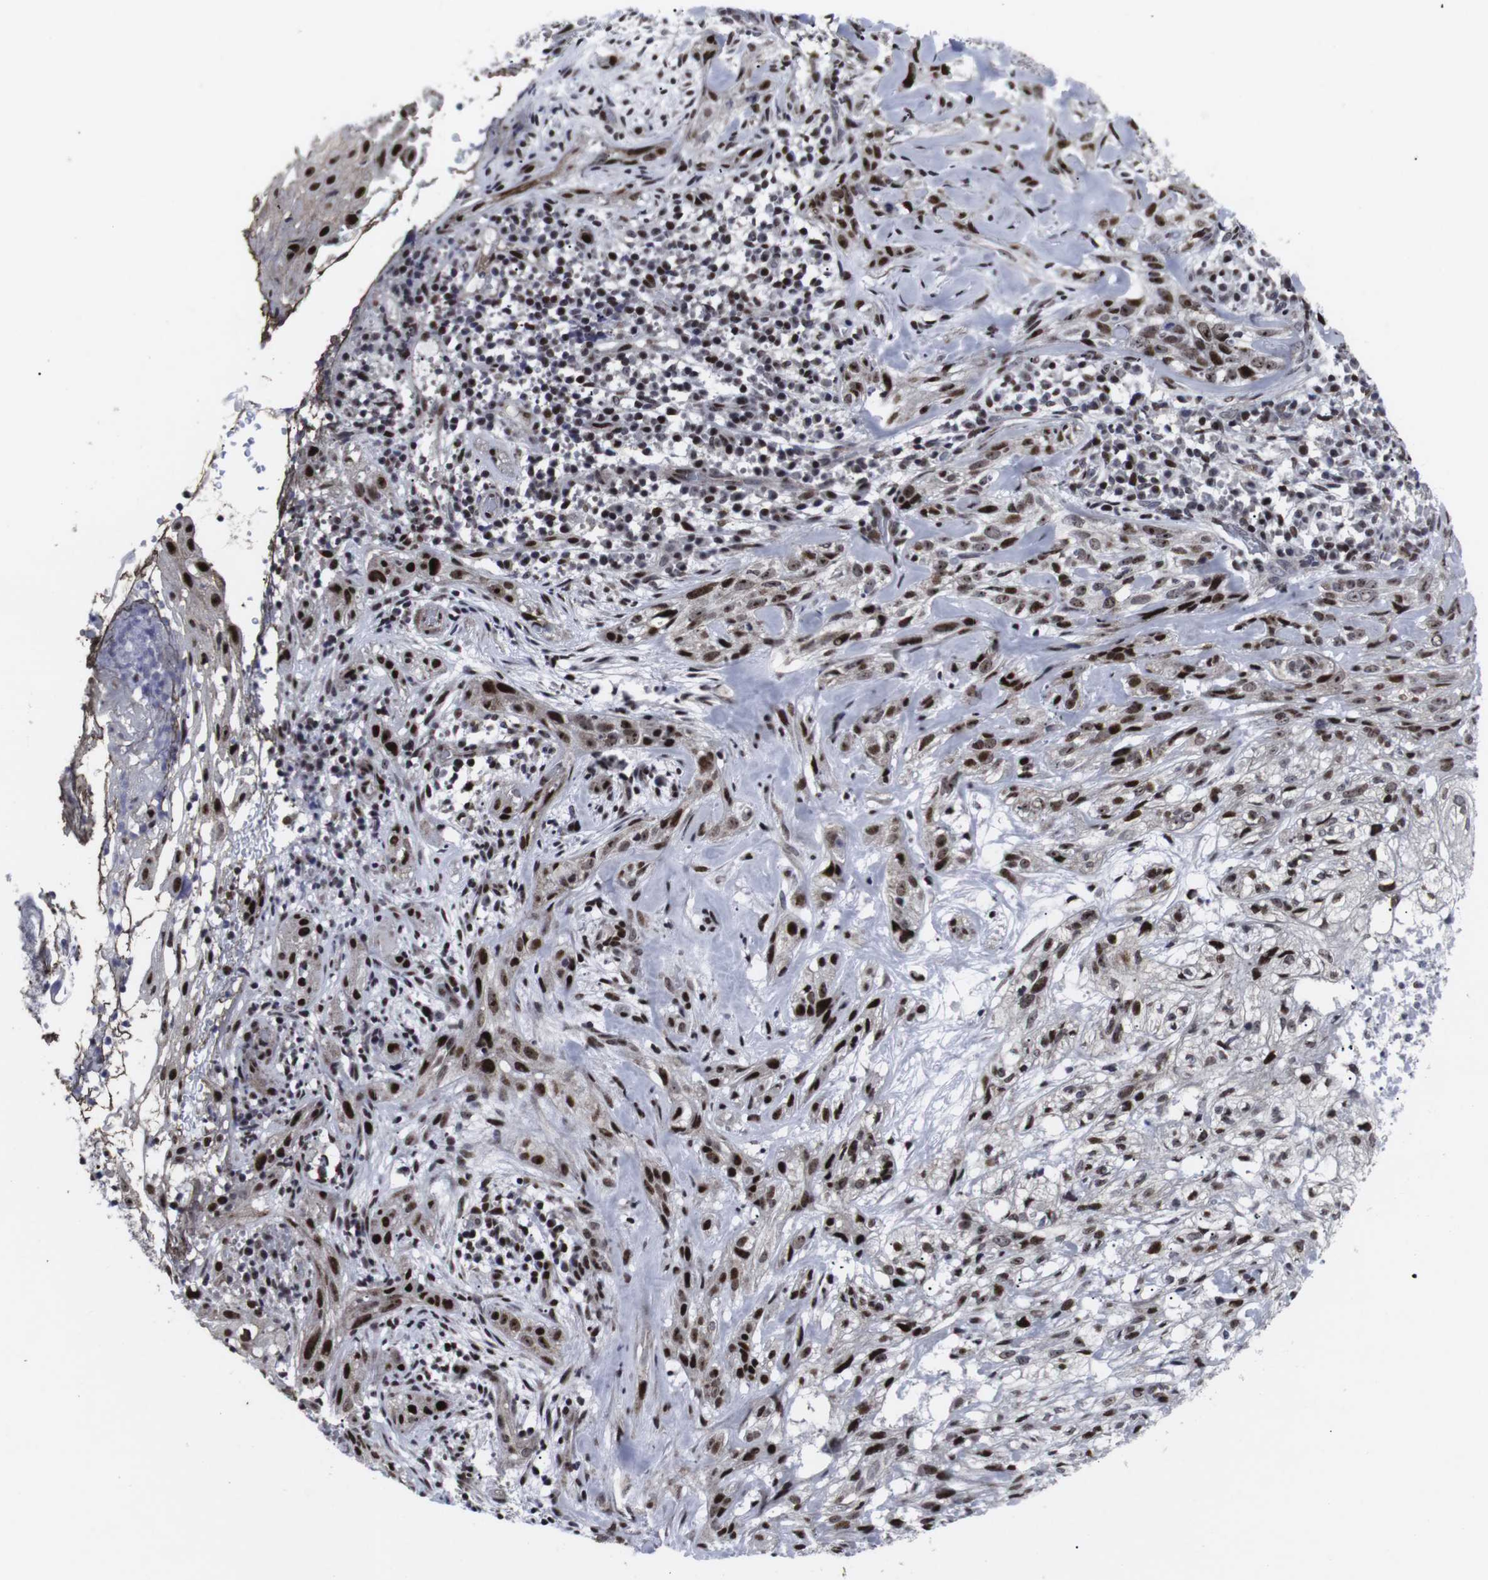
{"staining": {"intensity": "strong", "quantity": ">75%", "location": "nuclear"}, "tissue": "skin cancer", "cell_type": "Tumor cells", "image_type": "cancer", "snomed": [{"axis": "morphology", "description": "Basal cell carcinoma"}, {"axis": "topography", "description": "Skin"}], "caption": "Approximately >75% of tumor cells in human basal cell carcinoma (skin) show strong nuclear protein expression as visualized by brown immunohistochemical staining.", "gene": "MLH1", "patient": {"sex": "male", "age": 72}}